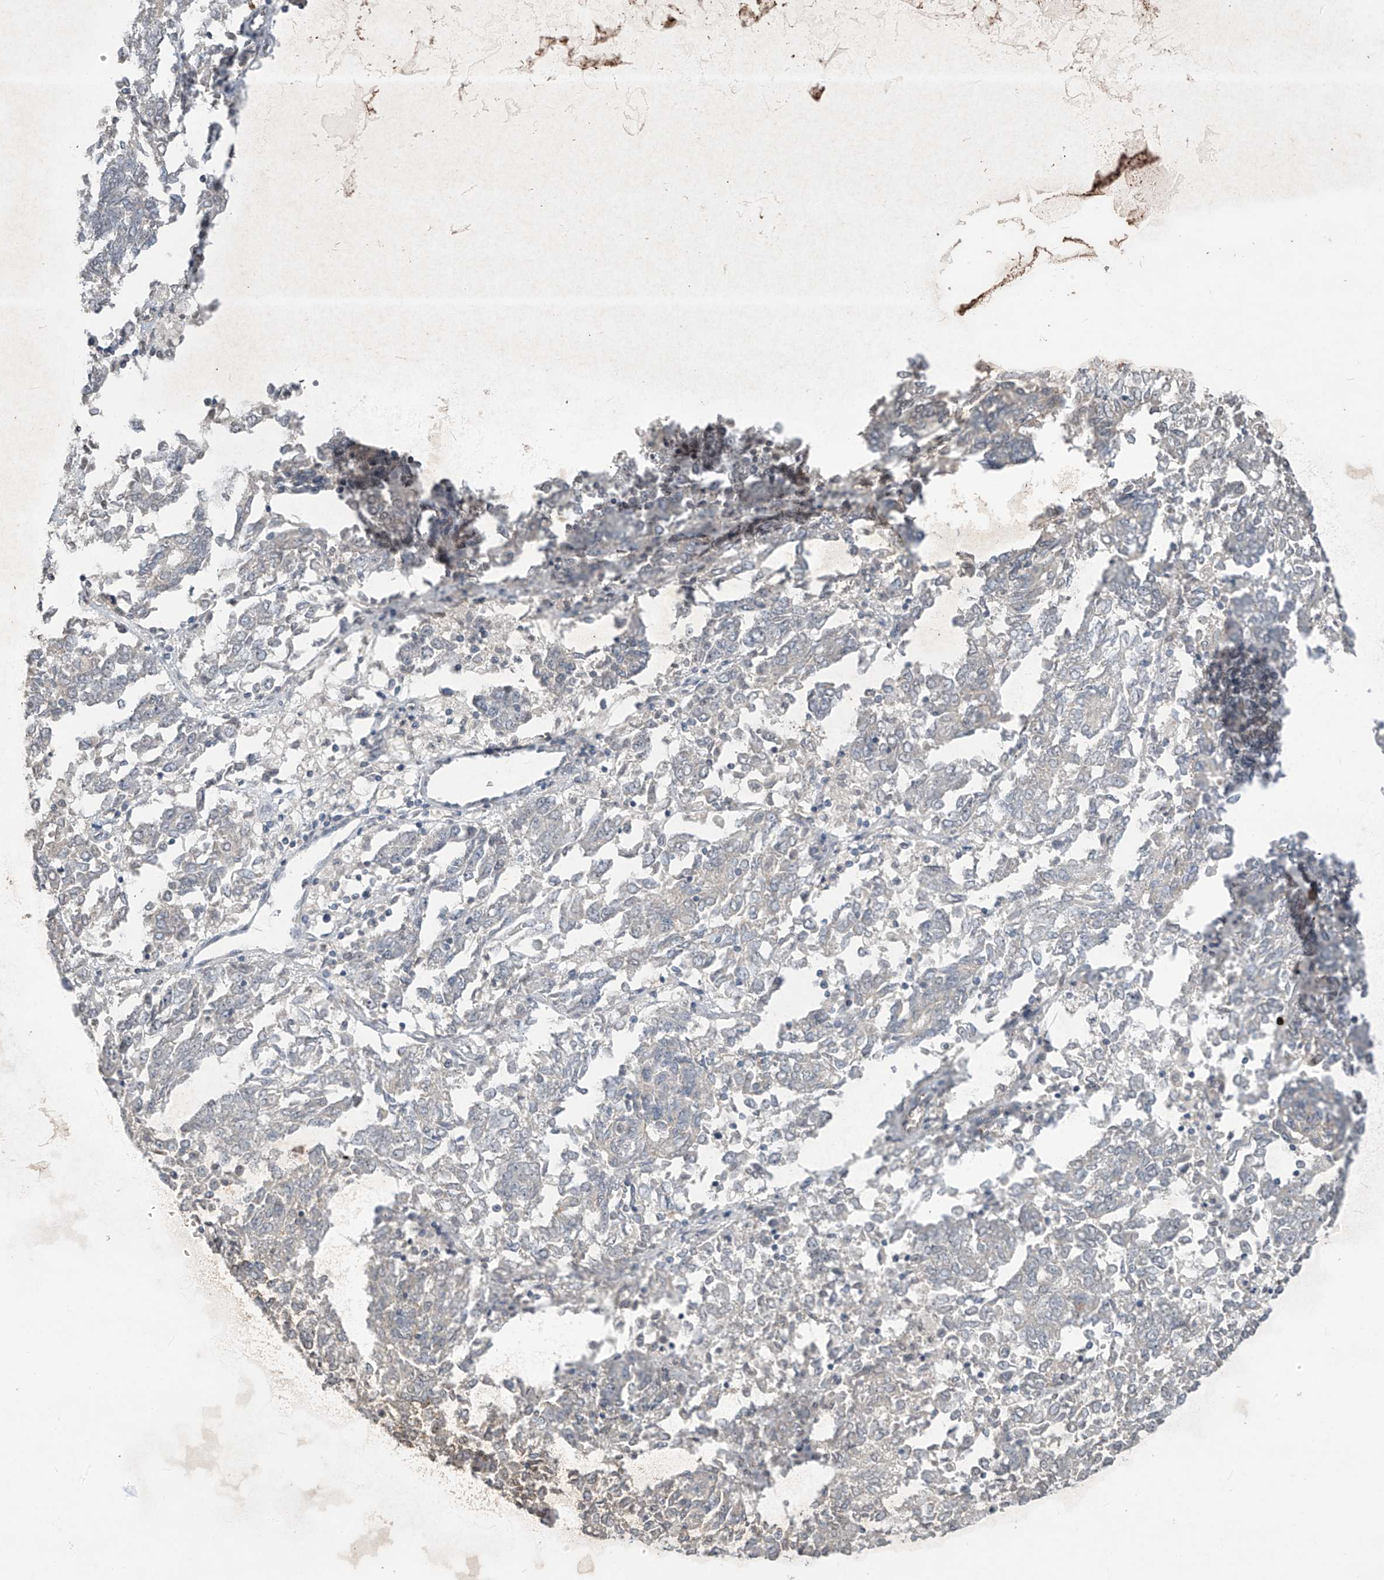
{"staining": {"intensity": "negative", "quantity": "none", "location": "none"}, "tissue": "endometrial cancer", "cell_type": "Tumor cells", "image_type": "cancer", "snomed": [{"axis": "morphology", "description": "Adenocarcinoma, NOS"}, {"axis": "topography", "description": "Endometrium"}], "caption": "Tumor cells are negative for protein expression in human adenocarcinoma (endometrial).", "gene": "DGKQ", "patient": {"sex": "female", "age": 80}}